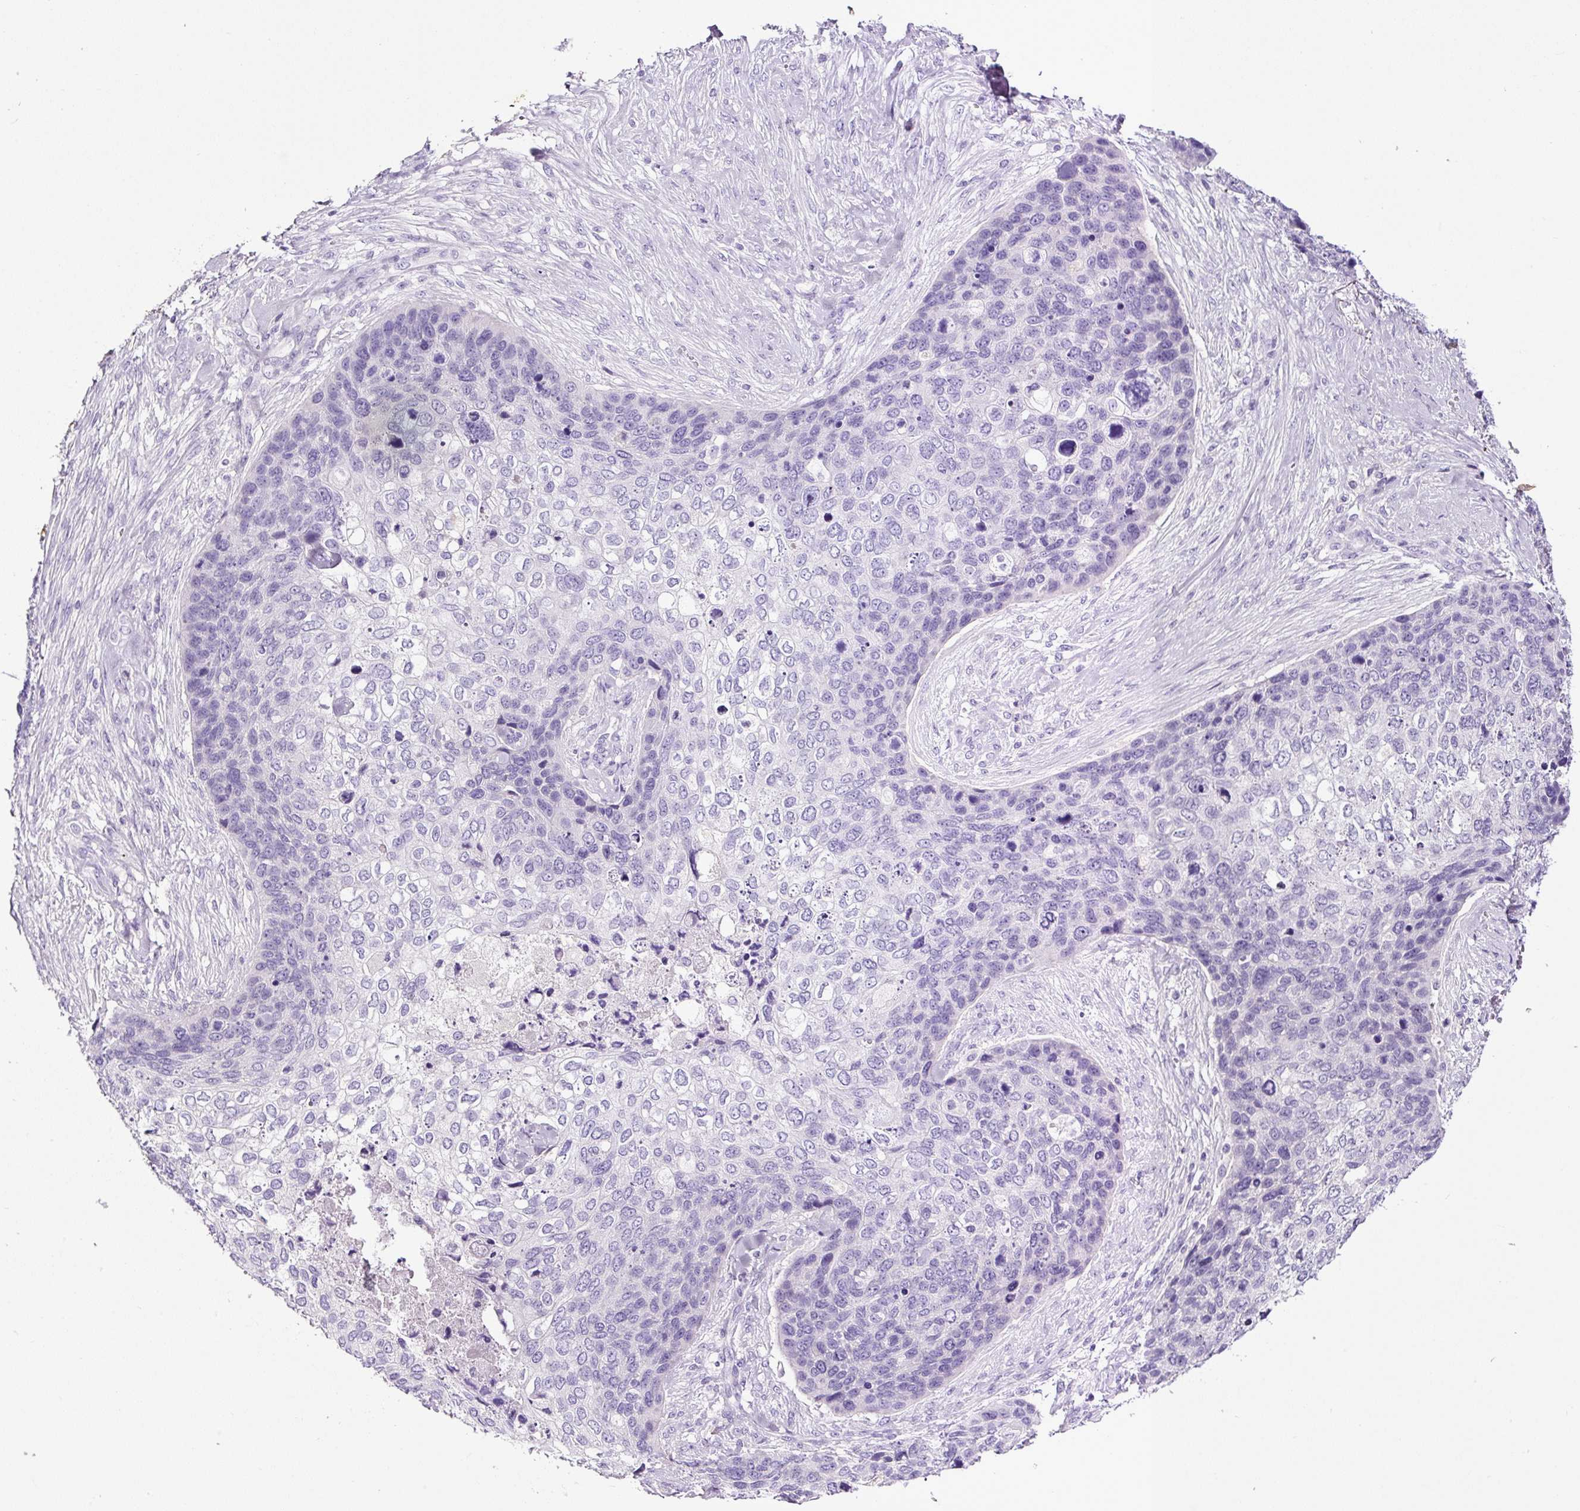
{"staining": {"intensity": "negative", "quantity": "none", "location": "none"}, "tissue": "skin cancer", "cell_type": "Tumor cells", "image_type": "cancer", "snomed": [{"axis": "morphology", "description": "Basal cell carcinoma"}, {"axis": "topography", "description": "Skin"}], "caption": "An image of human skin cancer is negative for staining in tumor cells. Brightfield microscopy of immunohistochemistry stained with DAB (brown) and hematoxylin (blue), captured at high magnification.", "gene": "SP8", "patient": {"sex": "female", "age": 74}}